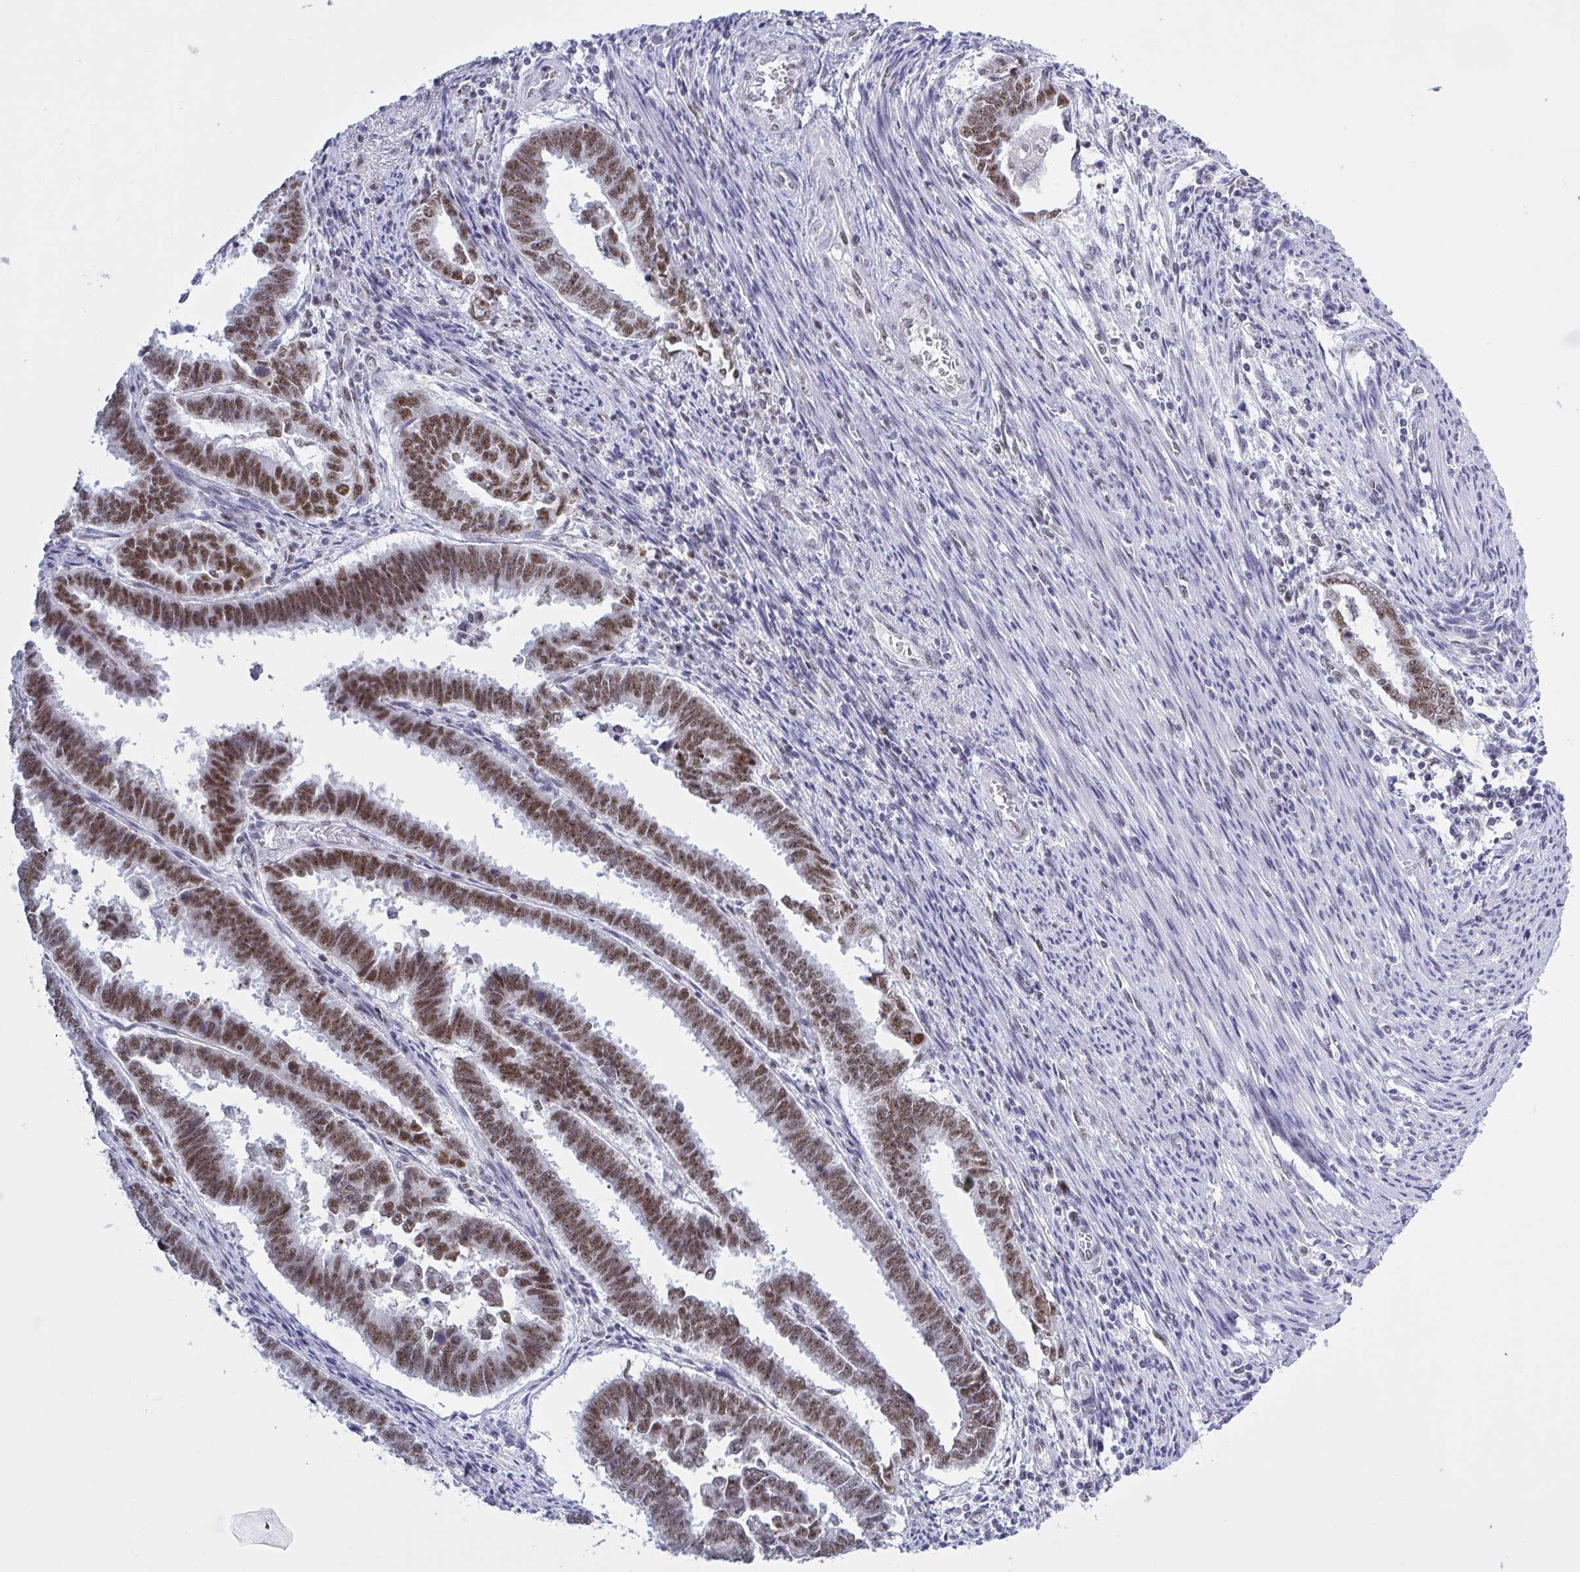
{"staining": {"intensity": "moderate", "quantity": ">75%", "location": "nuclear"}, "tissue": "endometrial cancer", "cell_type": "Tumor cells", "image_type": "cancer", "snomed": [{"axis": "morphology", "description": "Adenocarcinoma, NOS"}, {"axis": "topography", "description": "Endometrium"}], "caption": "A histopathology image of human adenocarcinoma (endometrial) stained for a protein demonstrates moderate nuclear brown staining in tumor cells.", "gene": "PPP1R10", "patient": {"sex": "female", "age": 75}}